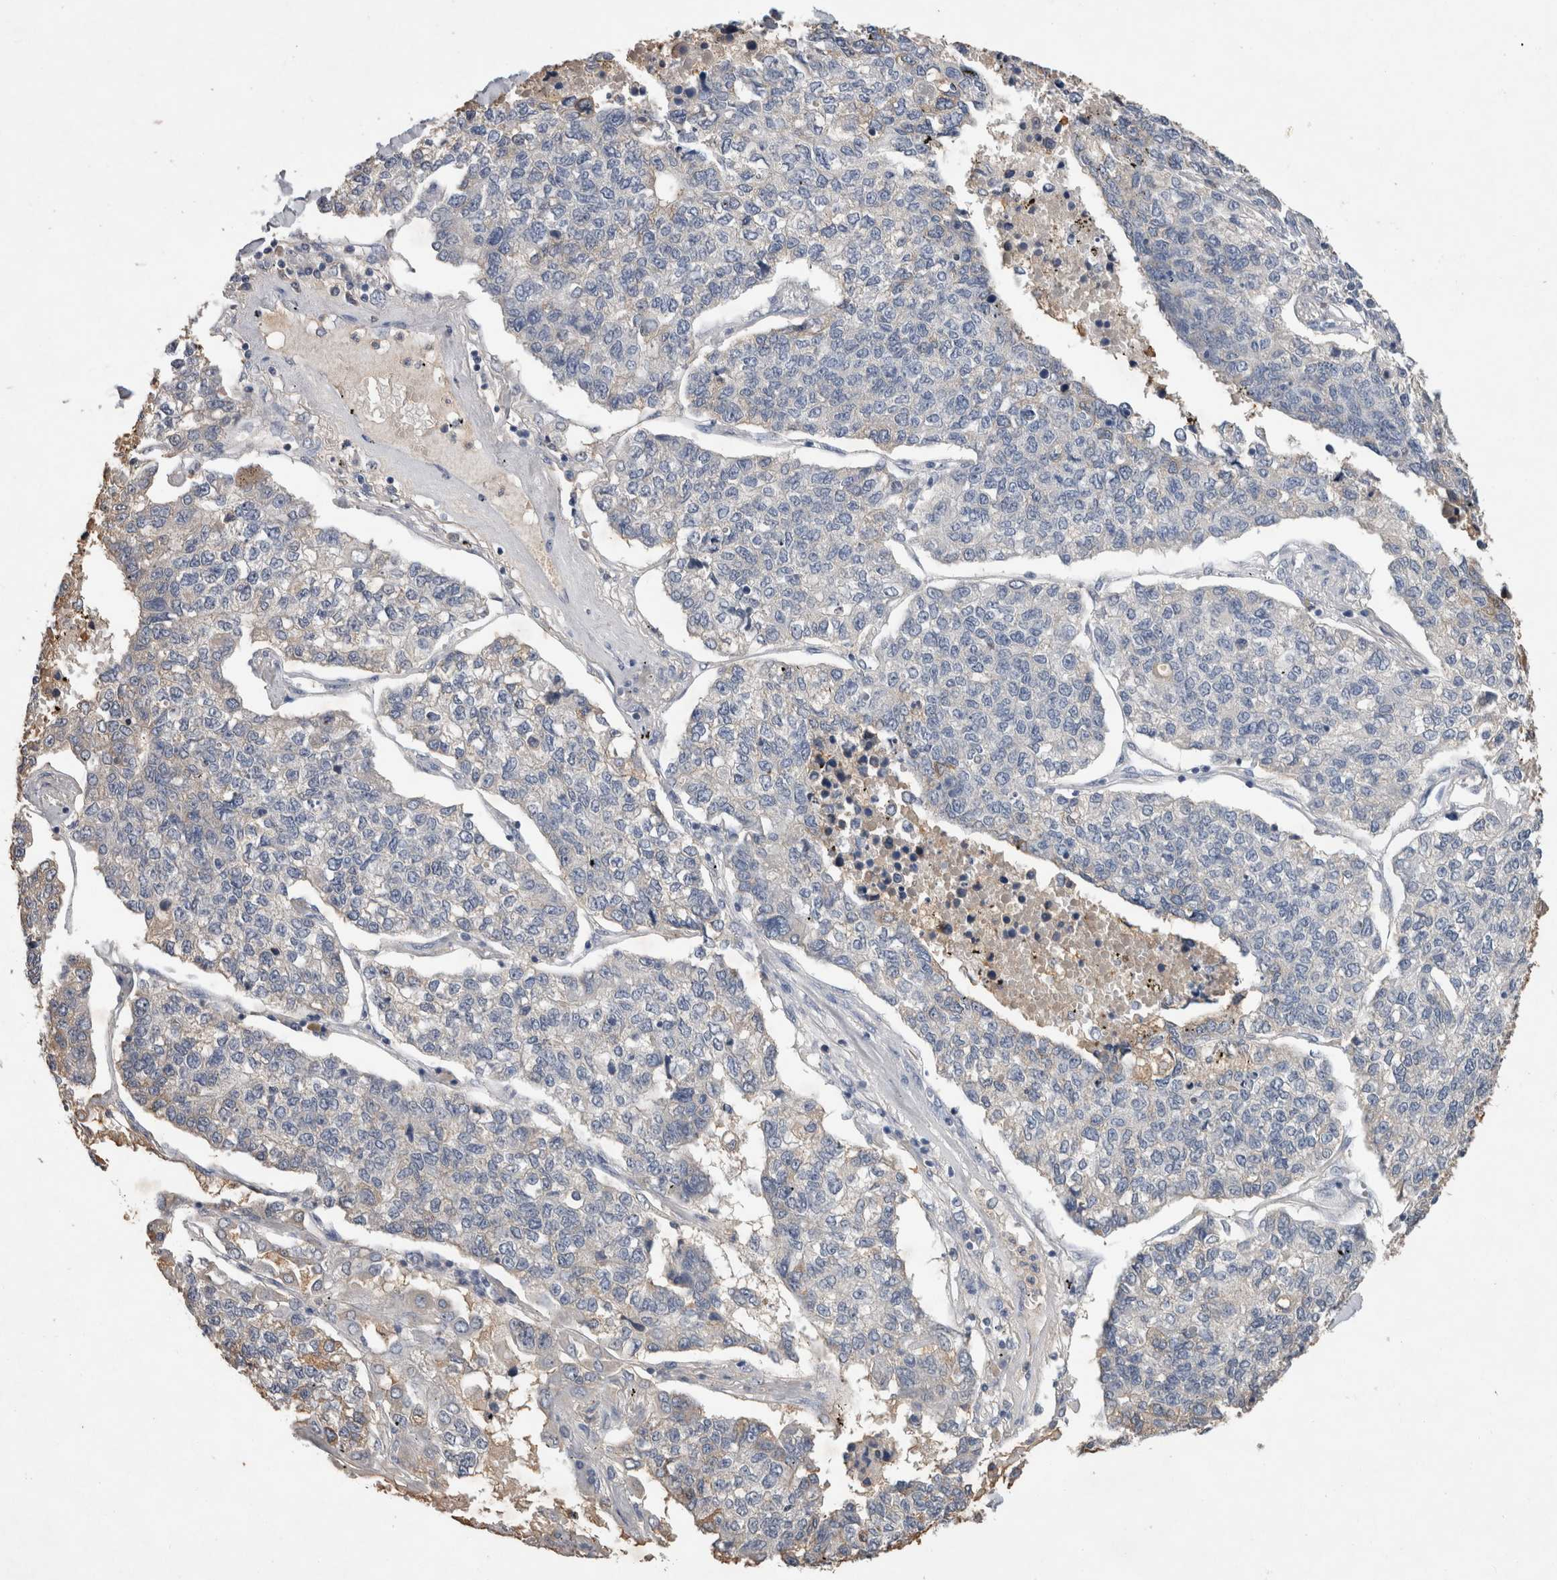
{"staining": {"intensity": "negative", "quantity": "none", "location": "none"}, "tissue": "lung cancer", "cell_type": "Tumor cells", "image_type": "cancer", "snomed": [{"axis": "morphology", "description": "Adenocarcinoma, NOS"}, {"axis": "topography", "description": "Lung"}], "caption": "High power microscopy micrograph of an immunohistochemistry (IHC) micrograph of adenocarcinoma (lung), revealing no significant expression in tumor cells.", "gene": "FABP7", "patient": {"sex": "male", "age": 49}}